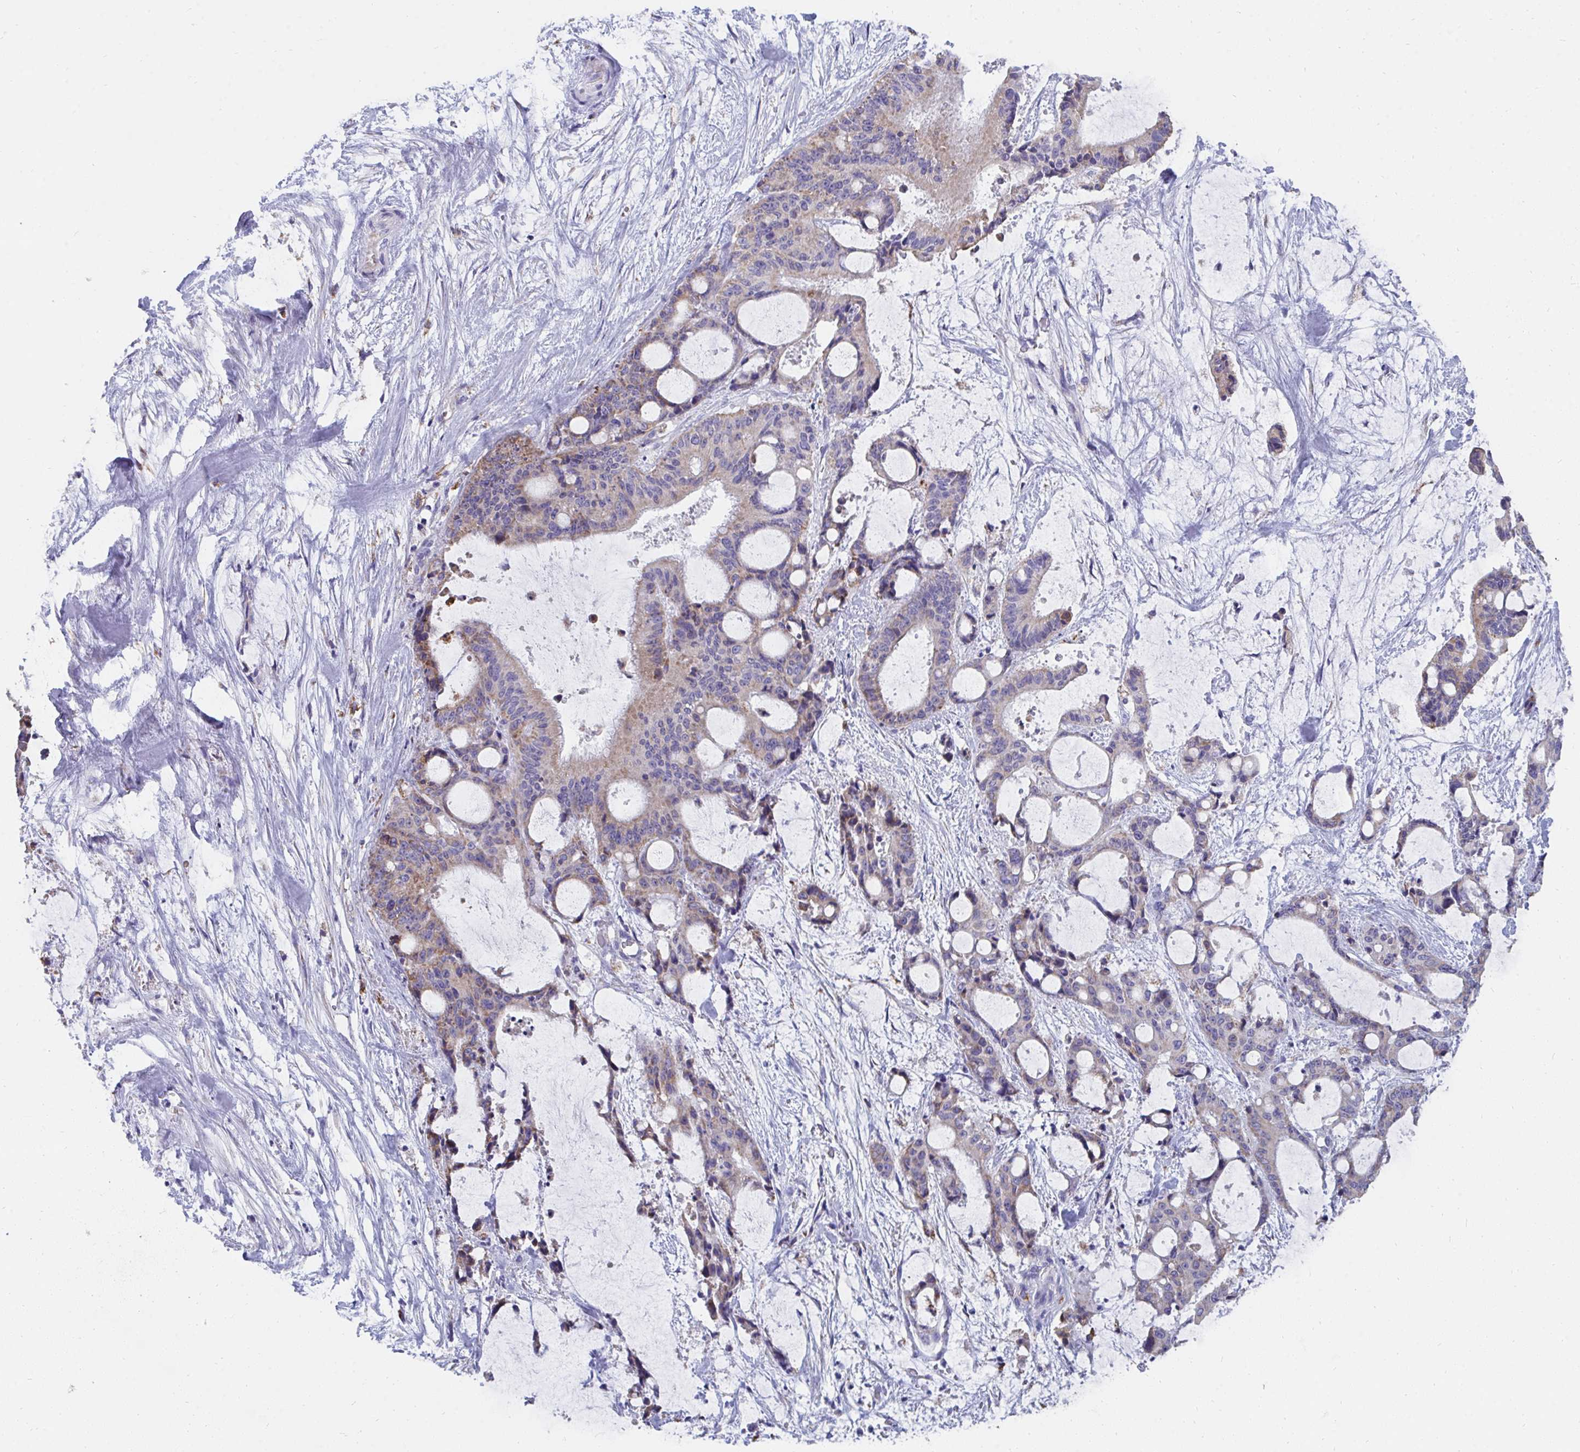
{"staining": {"intensity": "moderate", "quantity": "<25%", "location": "cytoplasmic/membranous"}, "tissue": "liver cancer", "cell_type": "Tumor cells", "image_type": "cancer", "snomed": [{"axis": "morphology", "description": "Normal tissue, NOS"}, {"axis": "morphology", "description": "Cholangiocarcinoma"}, {"axis": "topography", "description": "Liver"}, {"axis": "topography", "description": "Peripheral nerve tissue"}], "caption": "Immunohistochemistry (IHC) (DAB (3,3'-diaminobenzidine)) staining of cholangiocarcinoma (liver) displays moderate cytoplasmic/membranous protein positivity in approximately <25% of tumor cells.", "gene": "PC", "patient": {"sex": "female", "age": 73}}